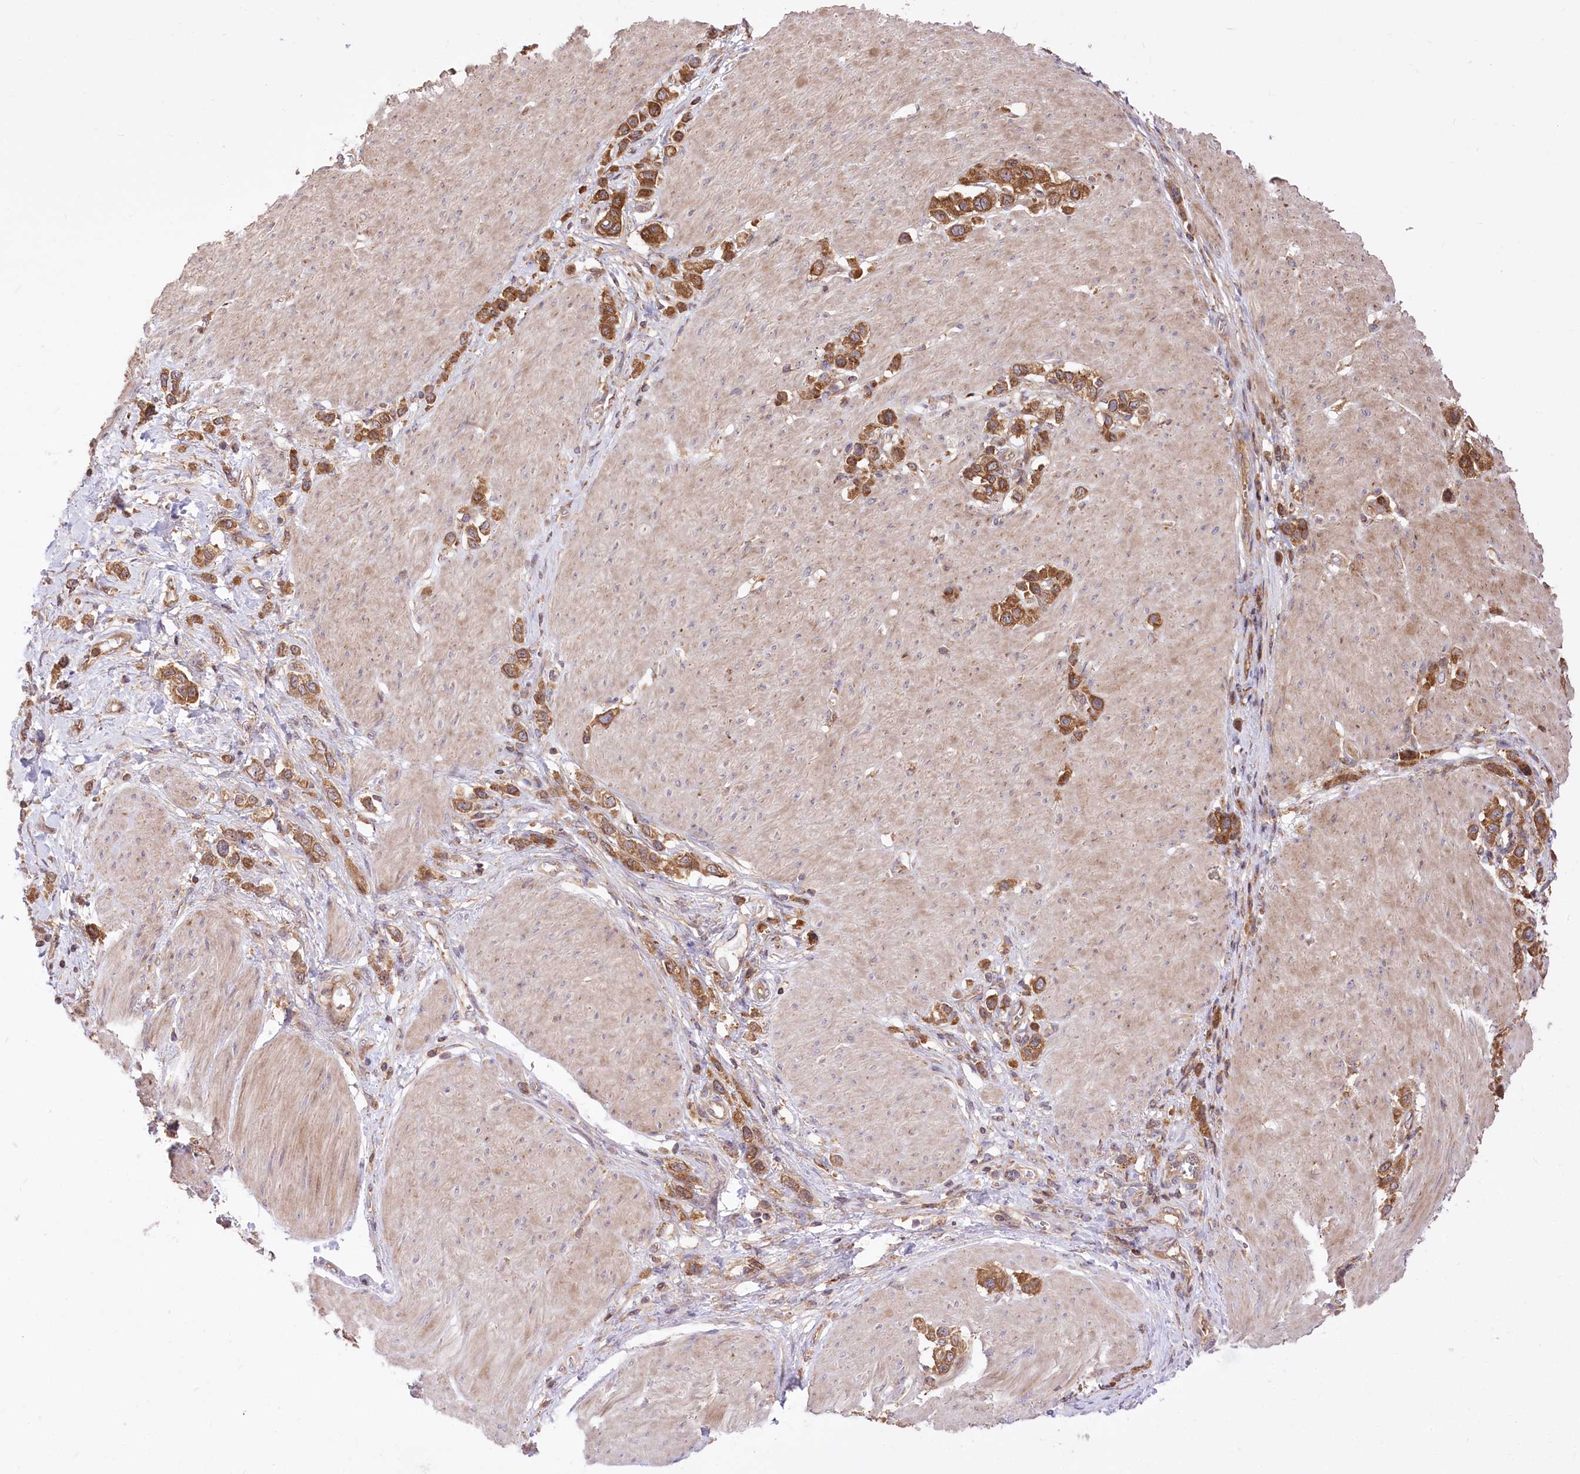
{"staining": {"intensity": "moderate", "quantity": ">75%", "location": "cytoplasmic/membranous"}, "tissue": "stomach cancer", "cell_type": "Tumor cells", "image_type": "cancer", "snomed": [{"axis": "morphology", "description": "Normal tissue, NOS"}, {"axis": "morphology", "description": "Adenocarcinoma, NOS"}, {"axis": "topography", "description": "Stomach, upper"}, {"axis": "topography", "description": "Stomach"}], "caption": "Immunohistochemical staining of stomach cancer exhibits moderate cytoplasmic/membranous protein staining in approximately >75% of tumor cells.", "gene": "XYLB", "patient": {"sex": "female", "age": 65}}